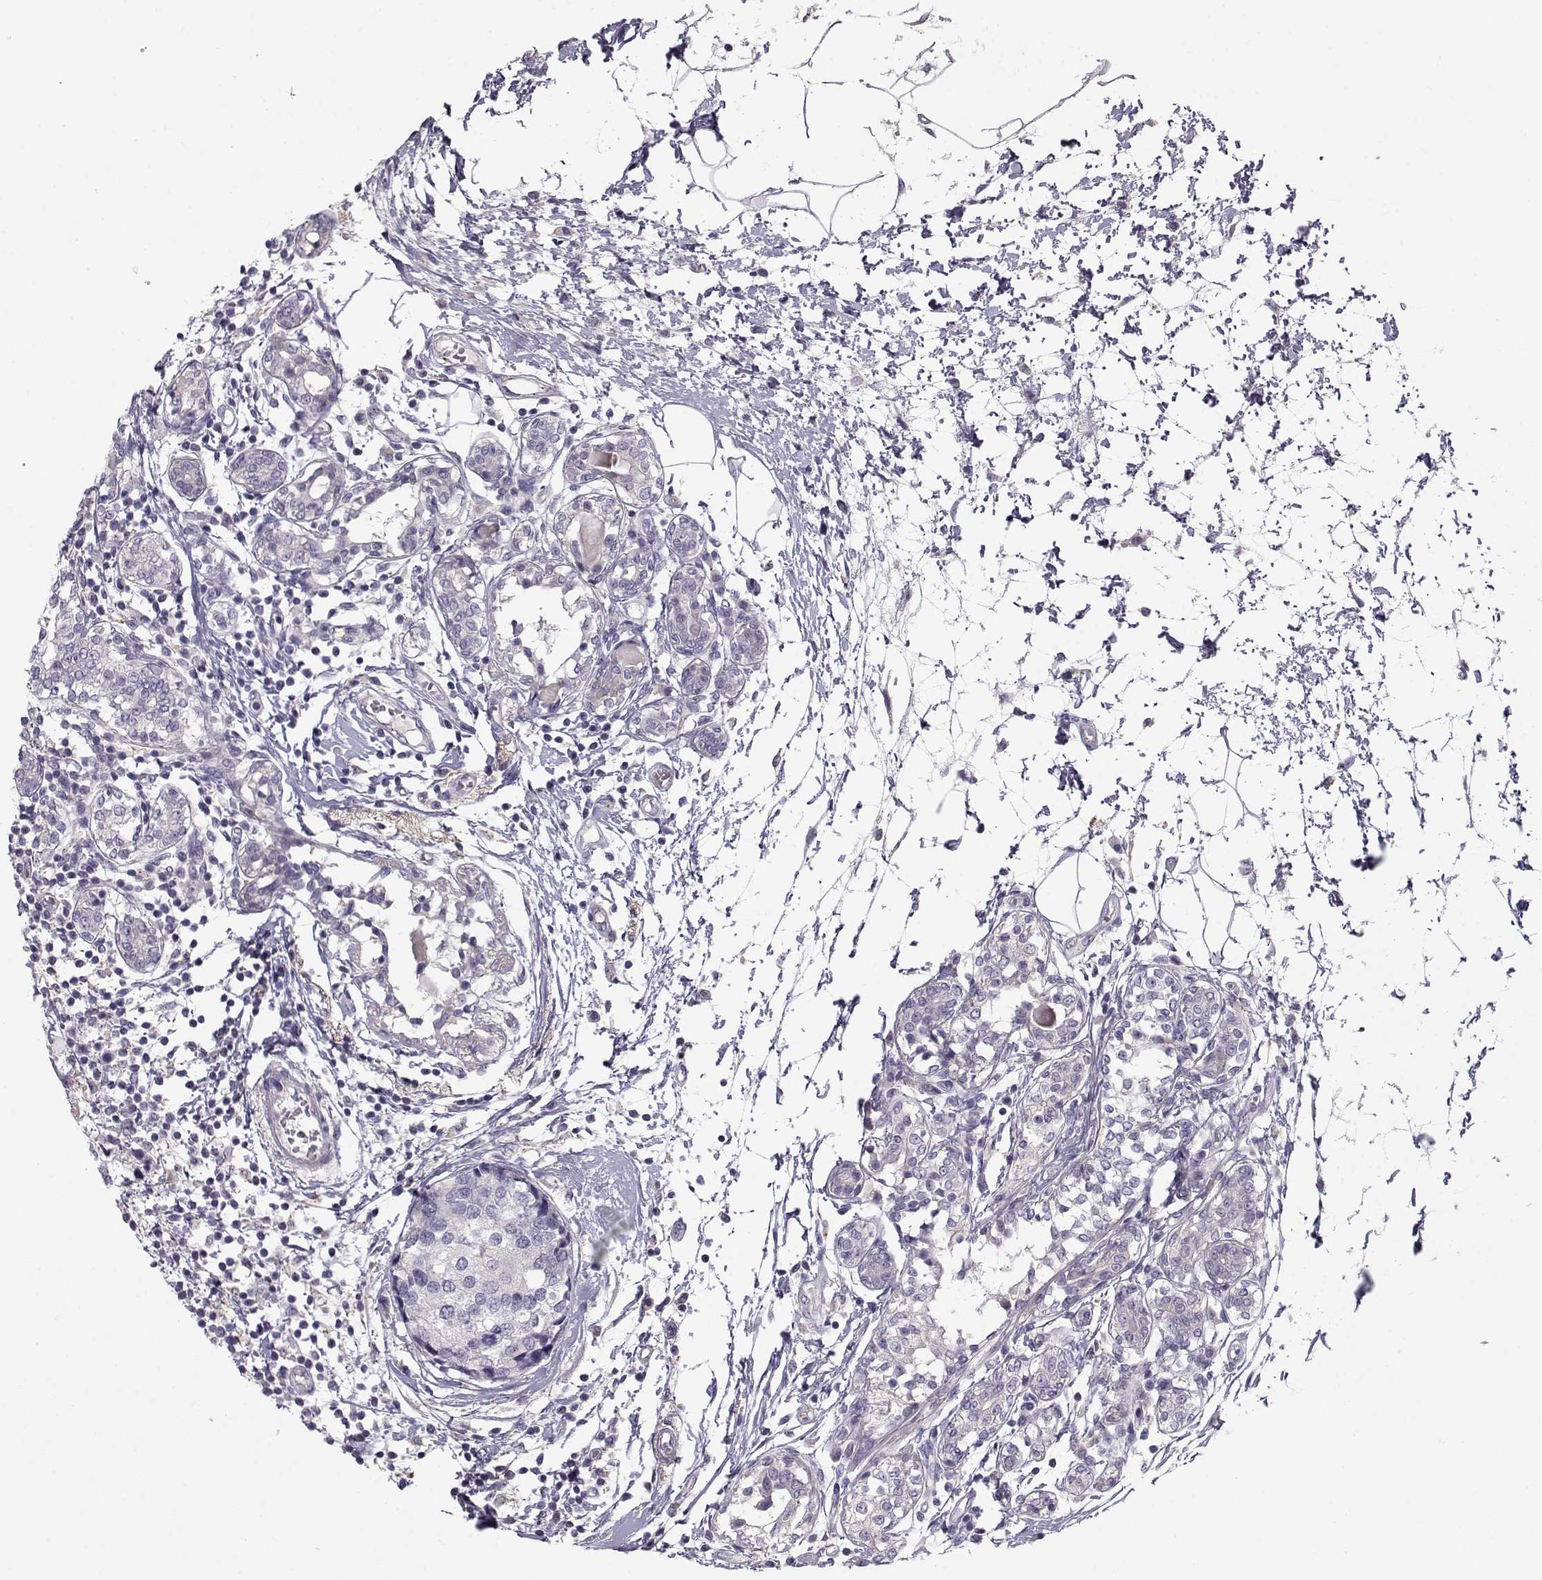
{"staining": {"intensity": "negative", "quantity": "none", "location": "none"}, "tissue": "breast cancer", "cell_type": "Tumor cells", "image_type": "cancer", "snomed": [{"axis": "morphology", "description": "Lobular carcinoma"}, {"axis": "topography", "description": "Breast"}], "caption": "Breast cancer was stained to show a protein in brown. There is no significant staining in tumor cells.", "gene": "GRK1", "patient": {"sex": "female", "age": 59}}